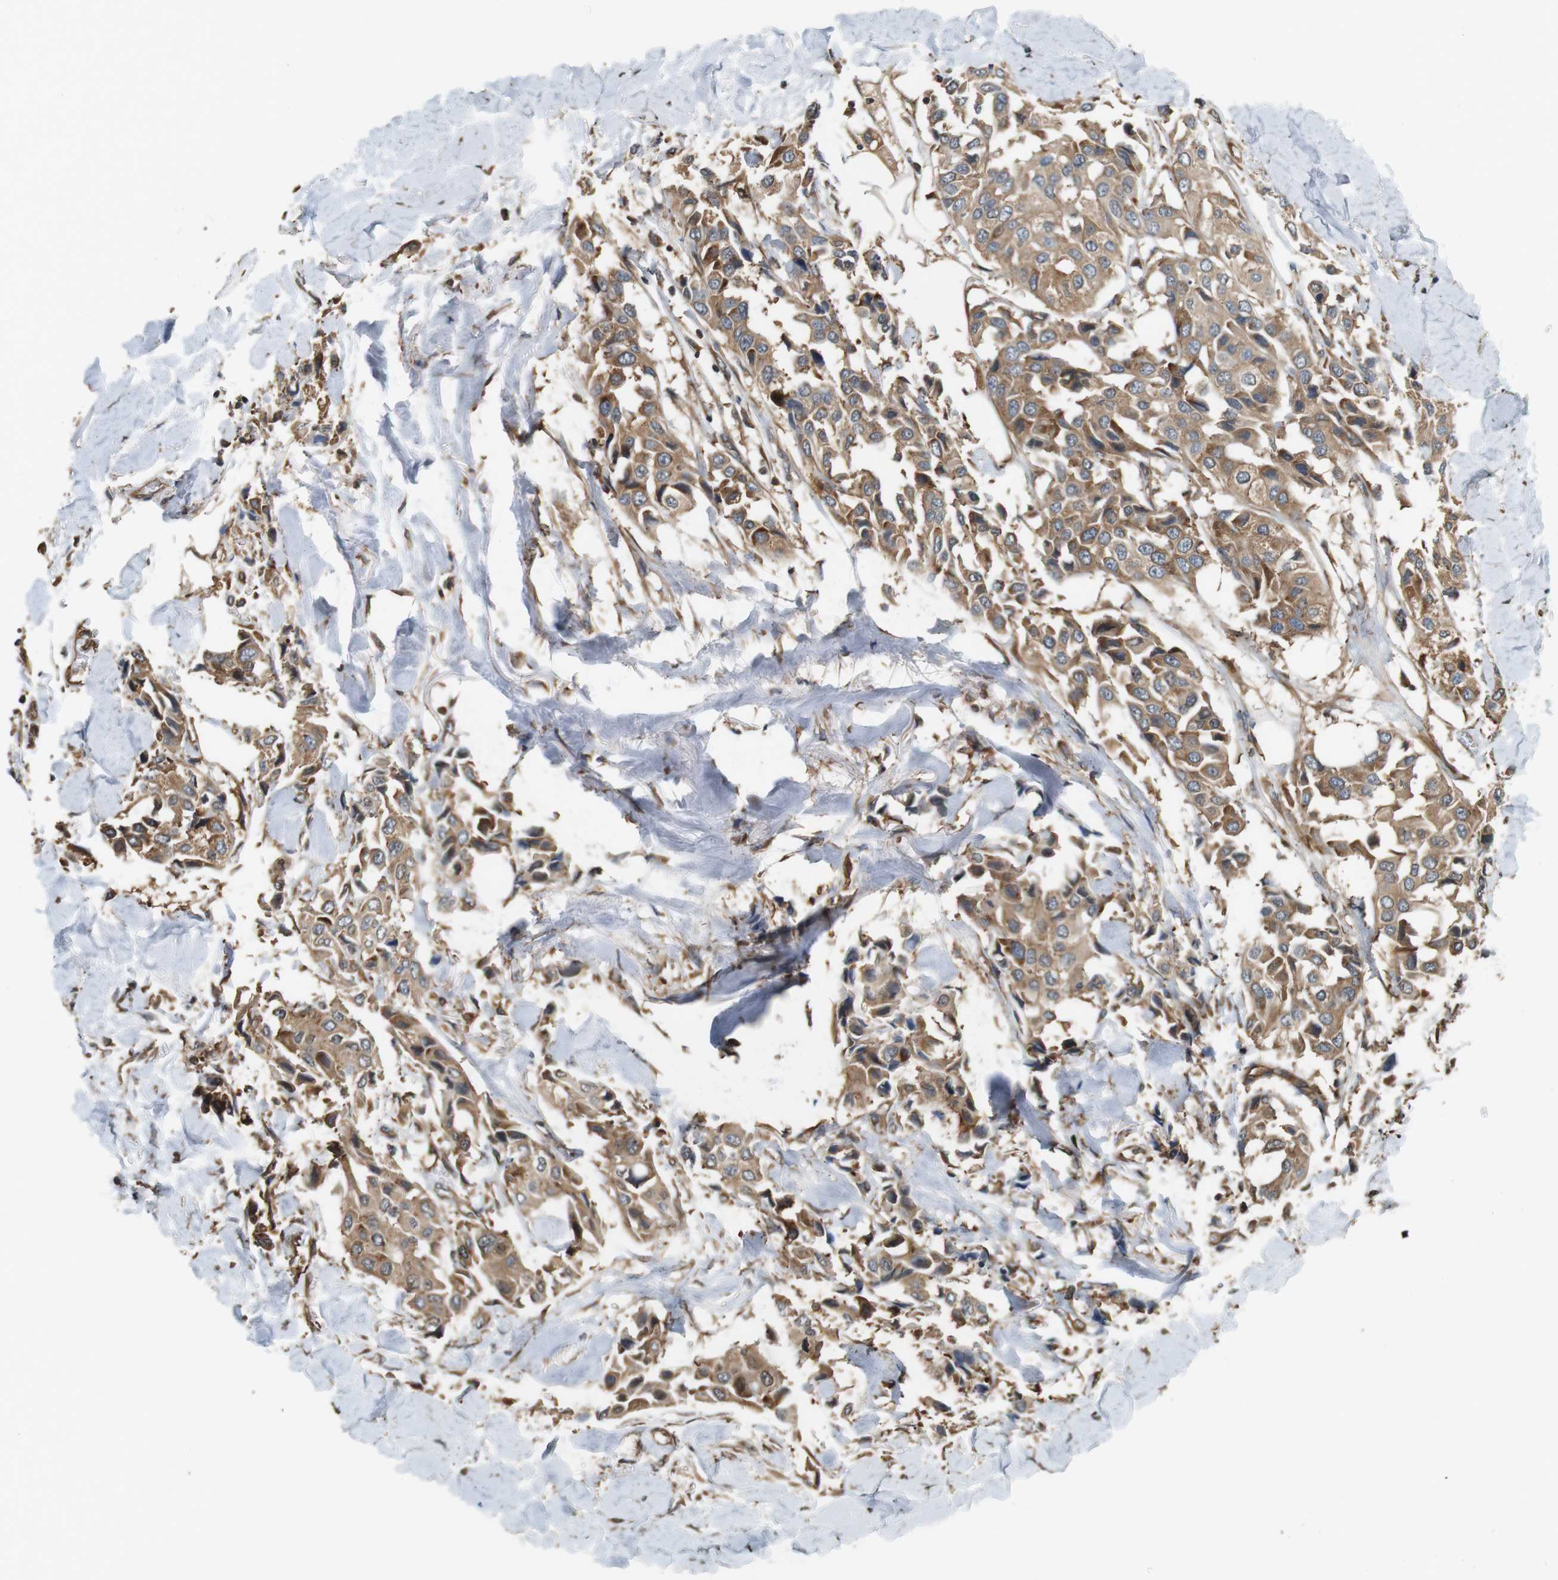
{"staining": {"intensity": "moderate", "quantity": ">75%", "location": "cytoplasmic/membranous"}, "tissue": "breast cancer", "cell_type": "Tumor cells", "image_type": "cancer", "snomed": [{"axis": "morphology", "description": "Duct carcinoma"}, {"axis": "topography", "description": "Breast"}], "caption": "Protein staining by immunohistochemistry (IHC) shows moderate cytoplasmic/membranous expression in approximately >75% of tumor cells in invasive ductal carcinoma (breast). (Brightfield microscopy of DAB IHC at high magnification).", "gene": "PA2G4", "patient": {"sex": "female", "age": 80}}